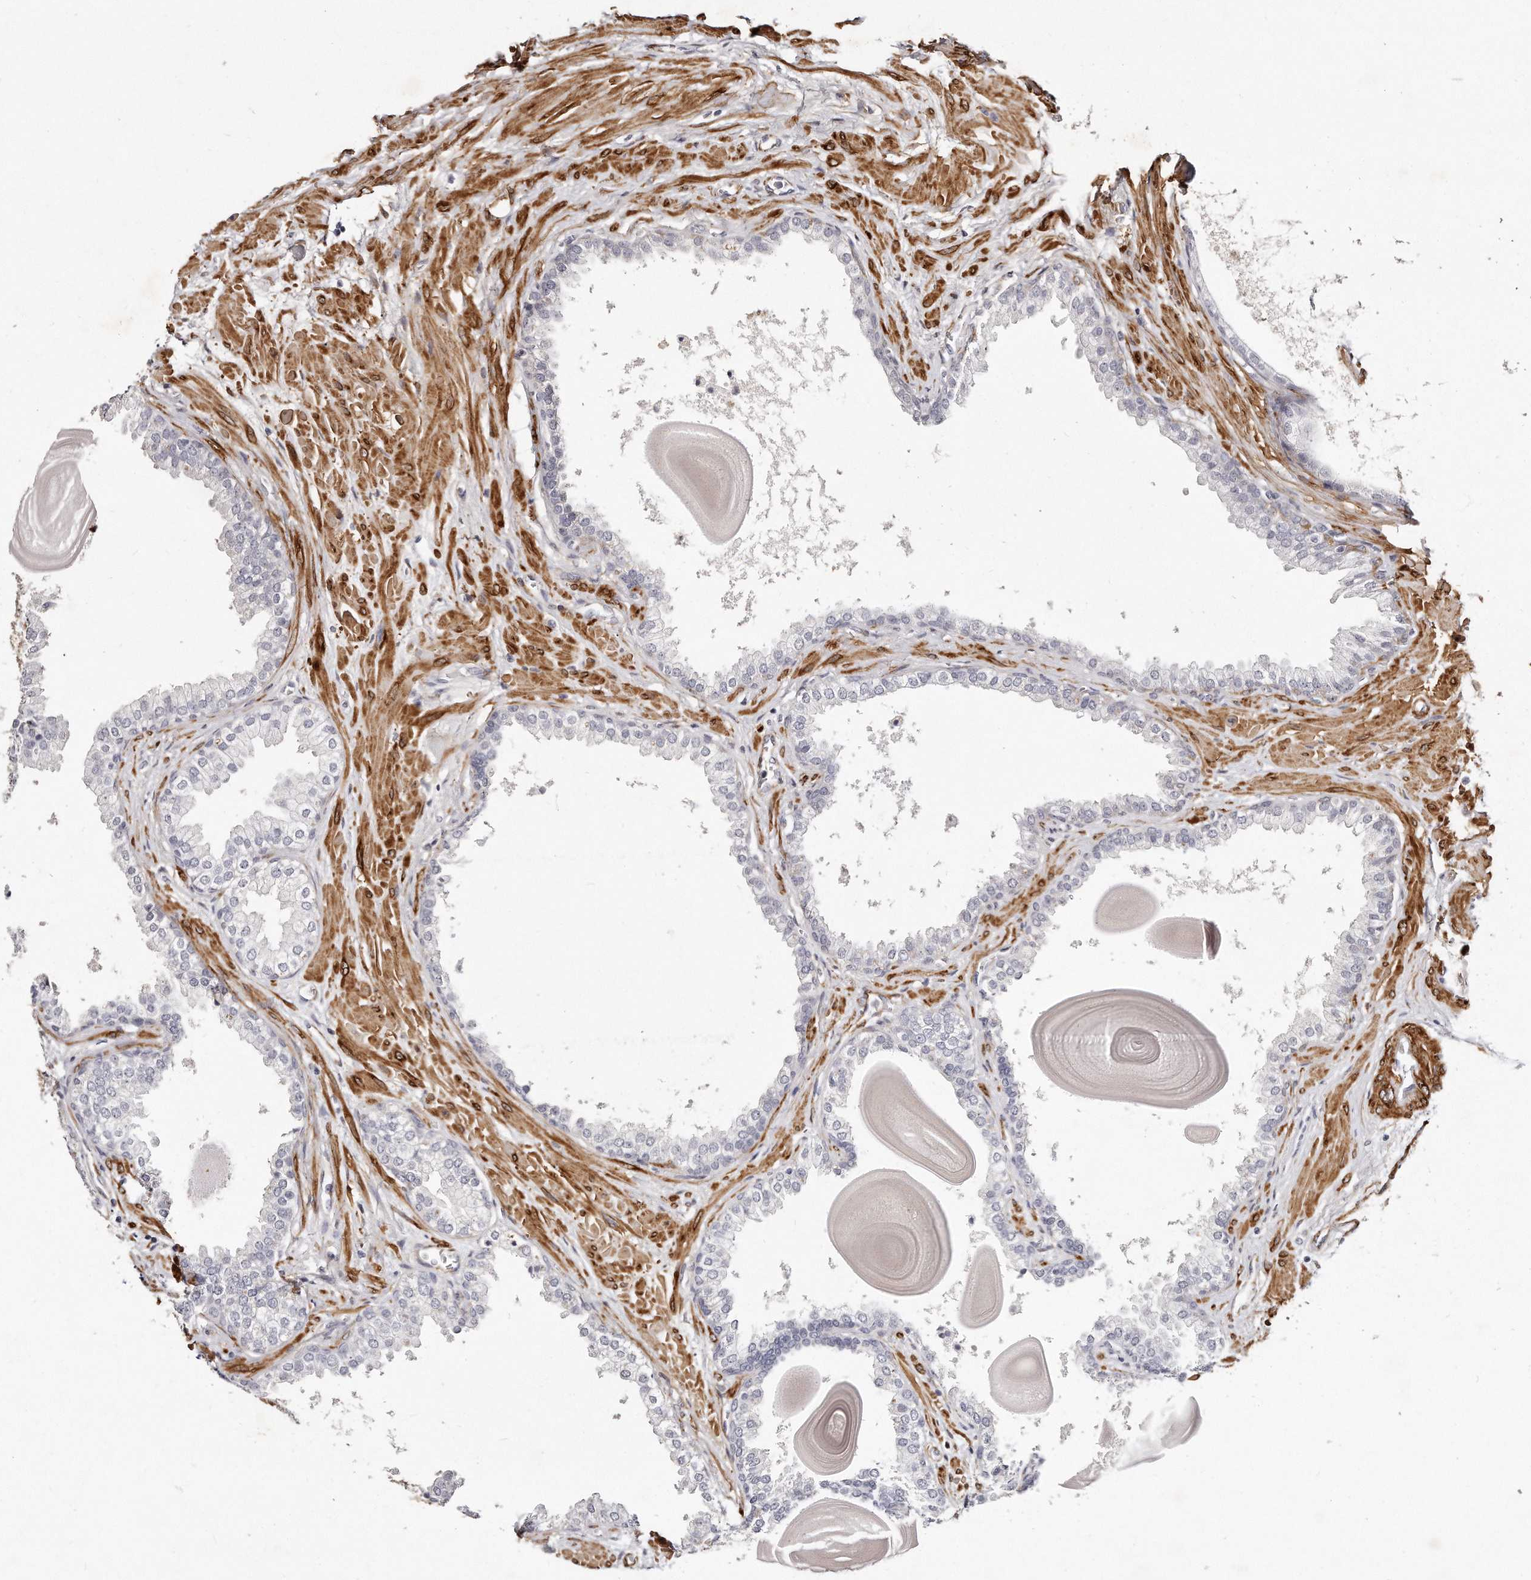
{"staining": {"intensity": "negative", "quantity": "none", "location": "none"}, "tissue": "prostate", "cell_type": "Glandular cells", "image_type": "normal", "snomed": [{"axis": "morphology", "description": "Normal tissue, NOS"}, {"axis": "topography", "description": "Prostate"}], "caption": "IHC photomicrograph of unremarkable prostate stained for a protein (brown), which displays no positivity in glandular cells.", "gene": "LMOD1", "patient": {"sex": "male", "age": 48}}